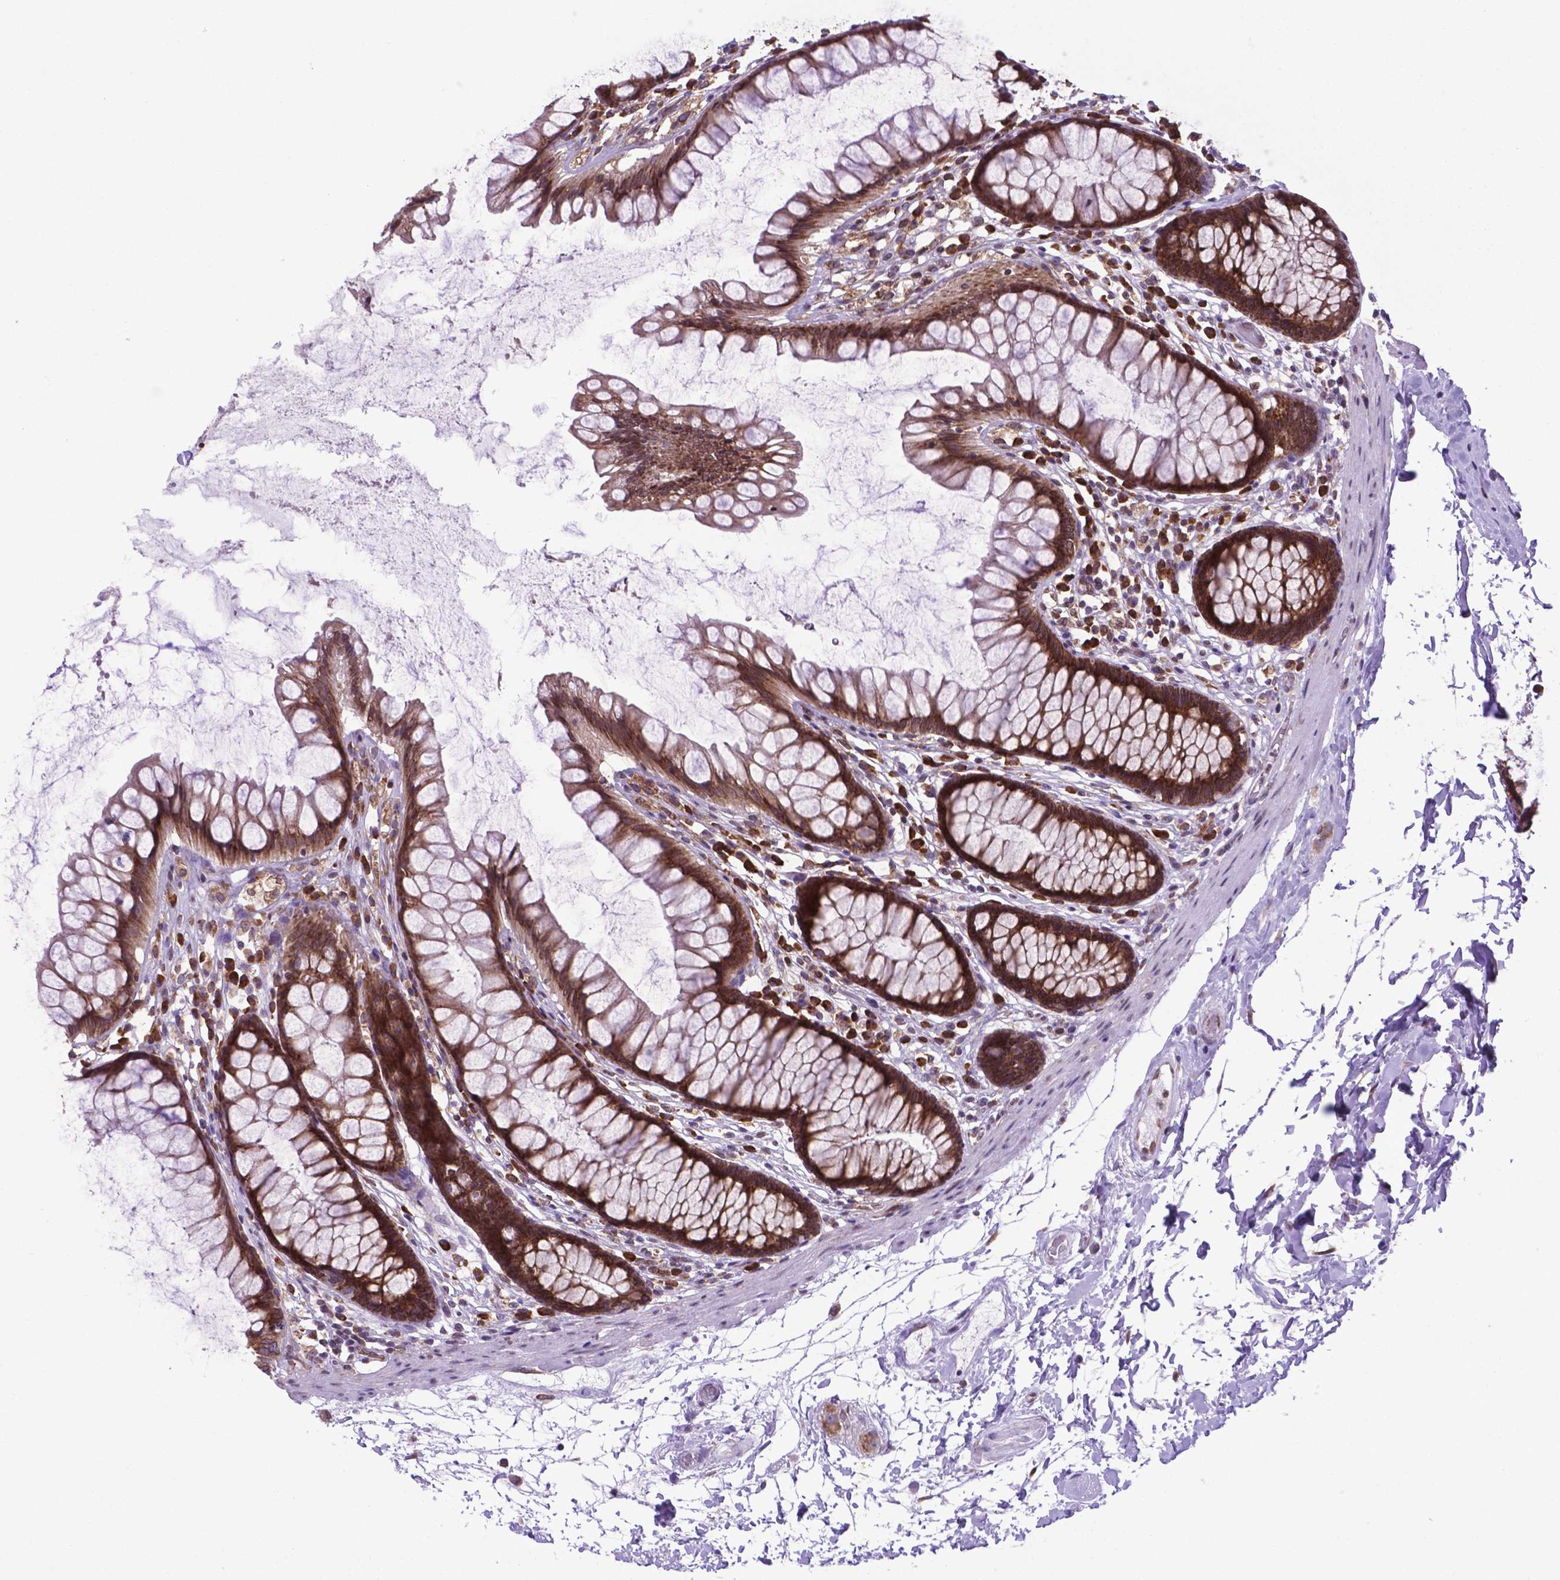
{"staining": {"intensity": "moderate", "quantity": ">75%", "location": "cytoplasmic/membranous"}, "tissue": "rectum", "cell_type": "Glandular cells", "image_type": "normal", "snomed": [{"axis": "morphology", "description": "Normal tissue, NOS"}, {"axis": "topography", "description": "Rectum"}], "caption": "Rectum was stained to show a protein in brown. There is medium levels of moderate cytoplasmic/membranous positivity in approximately >75% of glandular cells. (DAB (3,3'-diaminobenzidine) IHC, brown staining for protein, blue staining for nuclei).", "gene": "ENSG00000269590", "patient": {"sex": "male", "age": 72}}